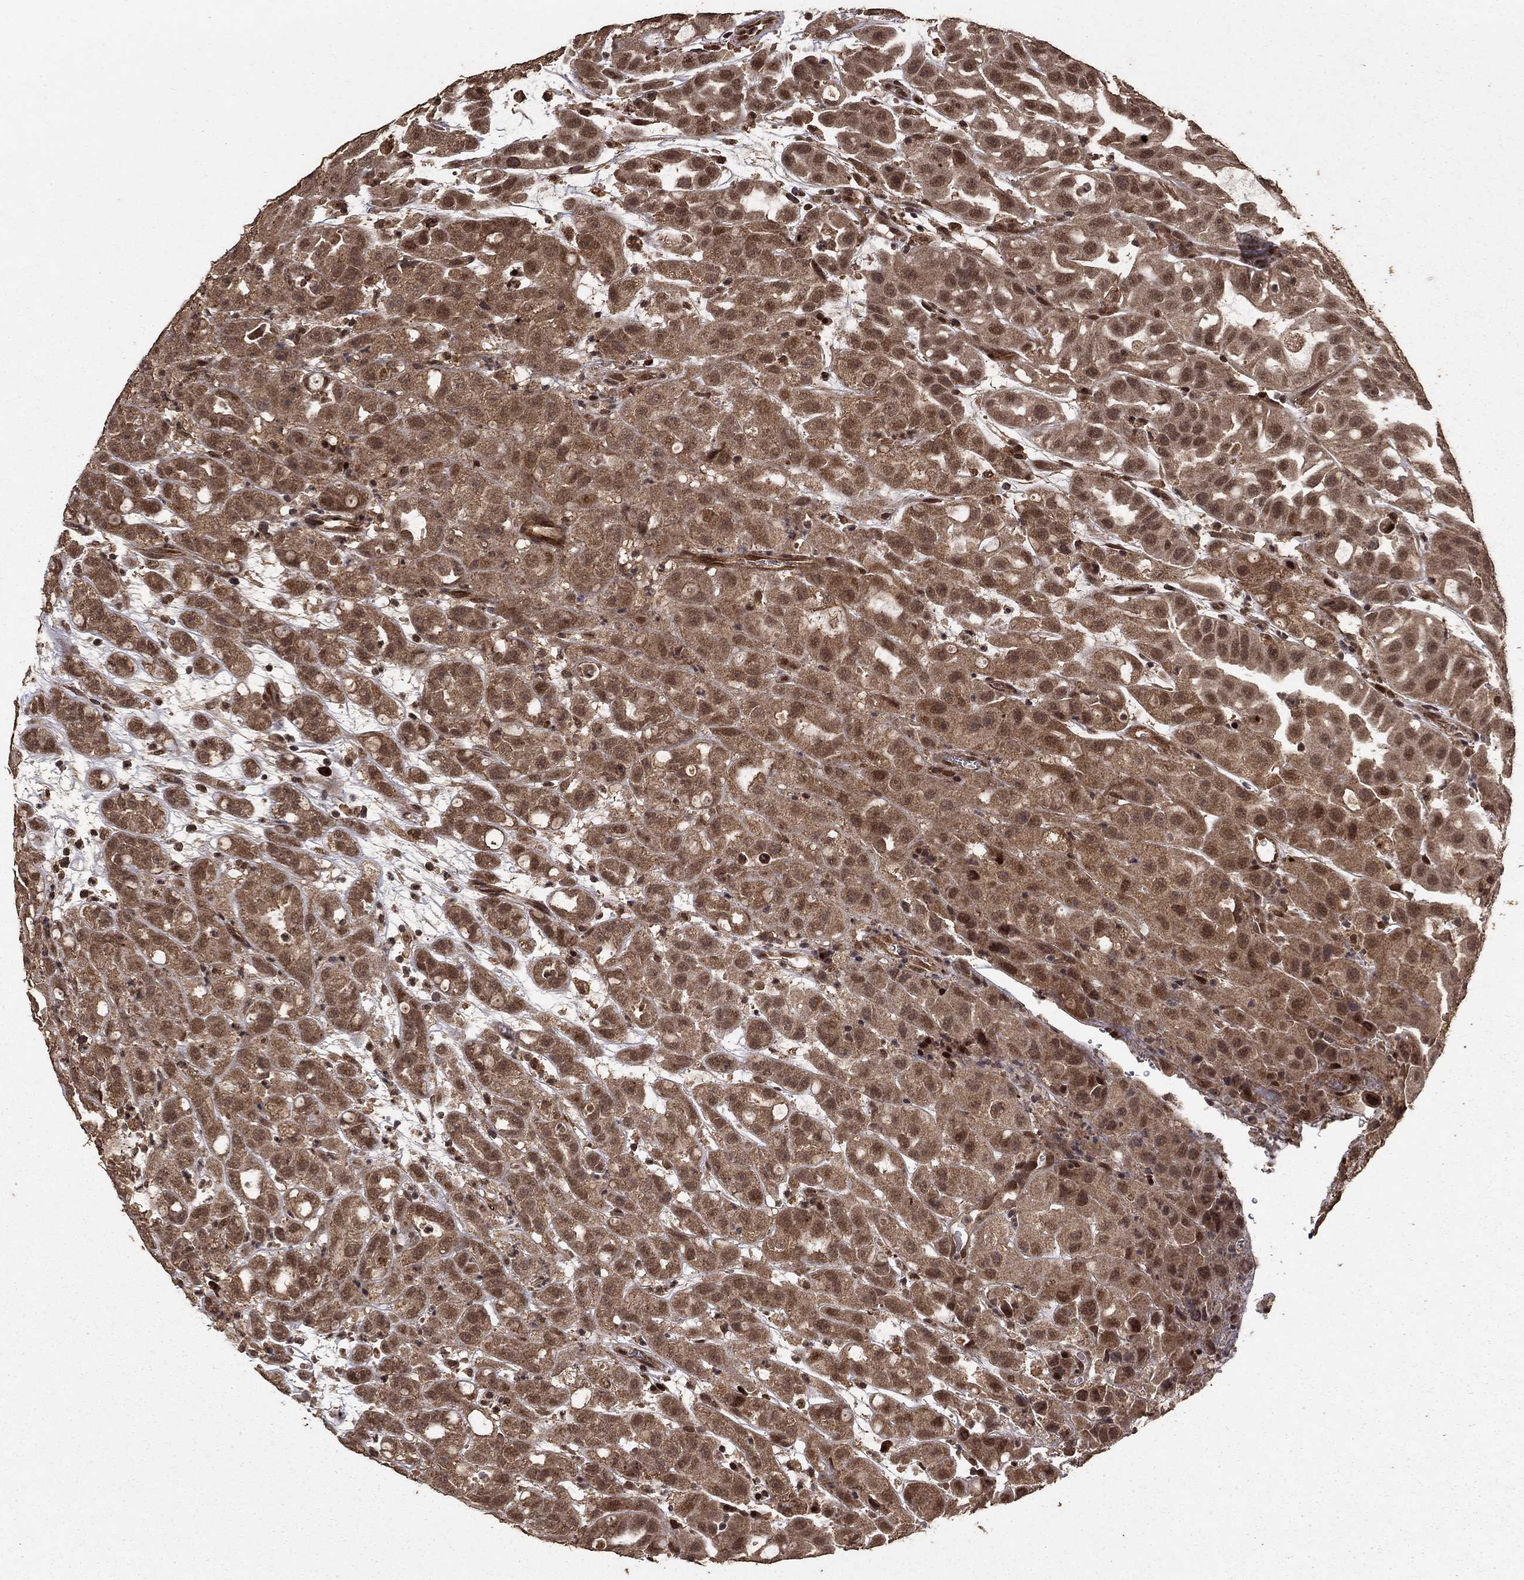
{"staining": {"intensity": "moderate", "quantity": ">75%", "location": "cytoplasmic/membranous,nuclear"}, "tissue": "urothelial cancer", "cell_type": "Tumor cells", "image_type": "cancer", "snomed": [{"axis": "morphology", "description": "Urothelial carcinoma, High grade"}, {"axis": "topography", "description": "Urinary bladder"}], "caption": "Tumor cells show medium levels of moderate cytoplasmic/membranous and nuclear staining in about >75% of cells in human urothelial cancer. (DAB (3,3'-diaminobenzidine) IHC, brown staining for protein, blue staining for nuclei).", "gene": "PRDM1", "patient": {"sex": "female", "age": 41}}